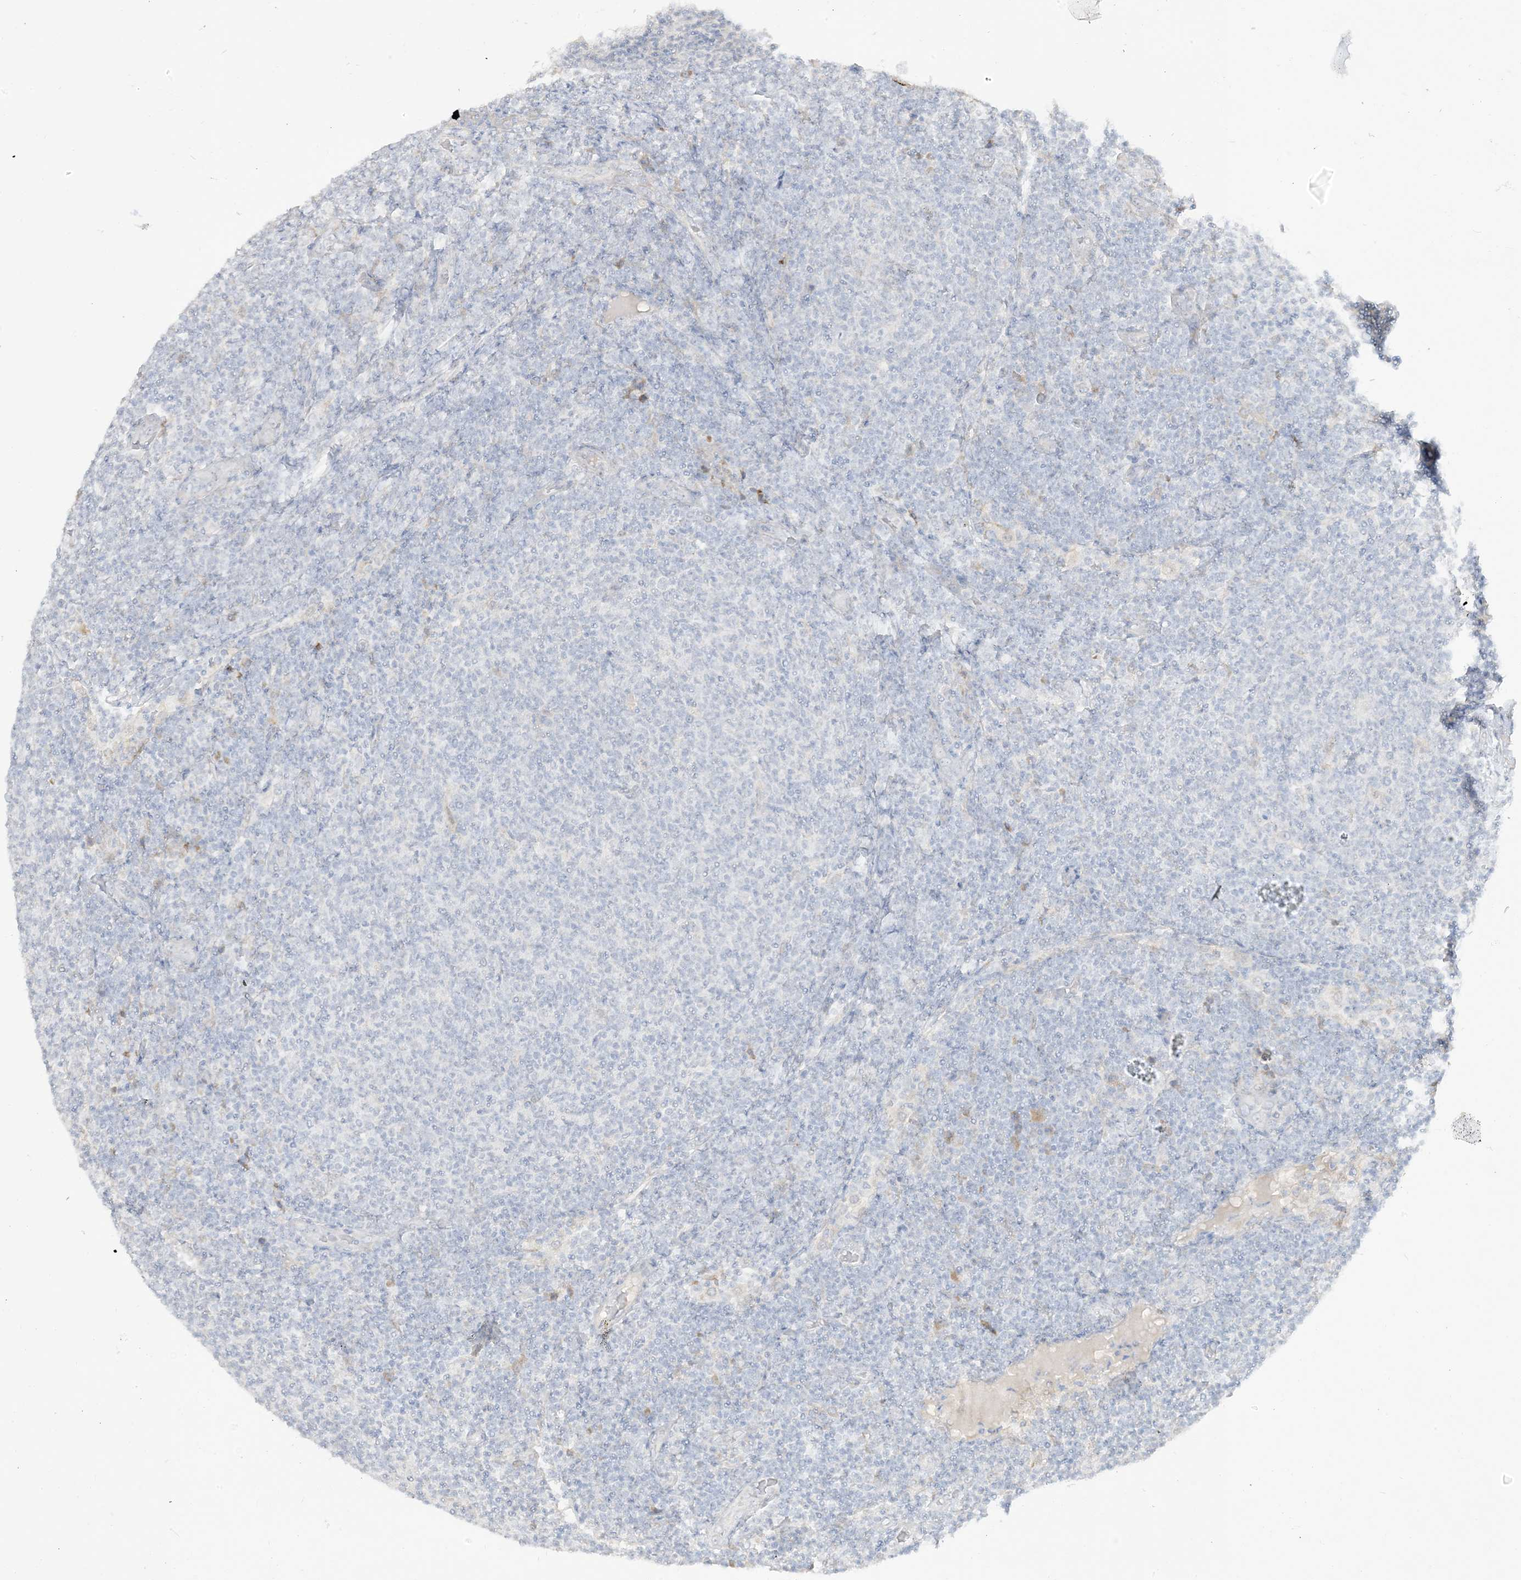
{"staining": {"intensity": "negative", "quantity": "none", "location": "none"}, "tissue": "lymphoma", "cell_type": "Tumor cells", "image_type": "cancer", "snomed": [{"axis": "morphology", "description": "Malignant lymphoma, non-Hodgkin's type, Low grade"}, {"axis": "topography", "description": "Lymph node"}], "caption": "Protein analysis of lymphoma demonstrates no significant staining in tumor cells.", "gene": "LOXL3", "patient": {"sex": "male", "age": 66}}